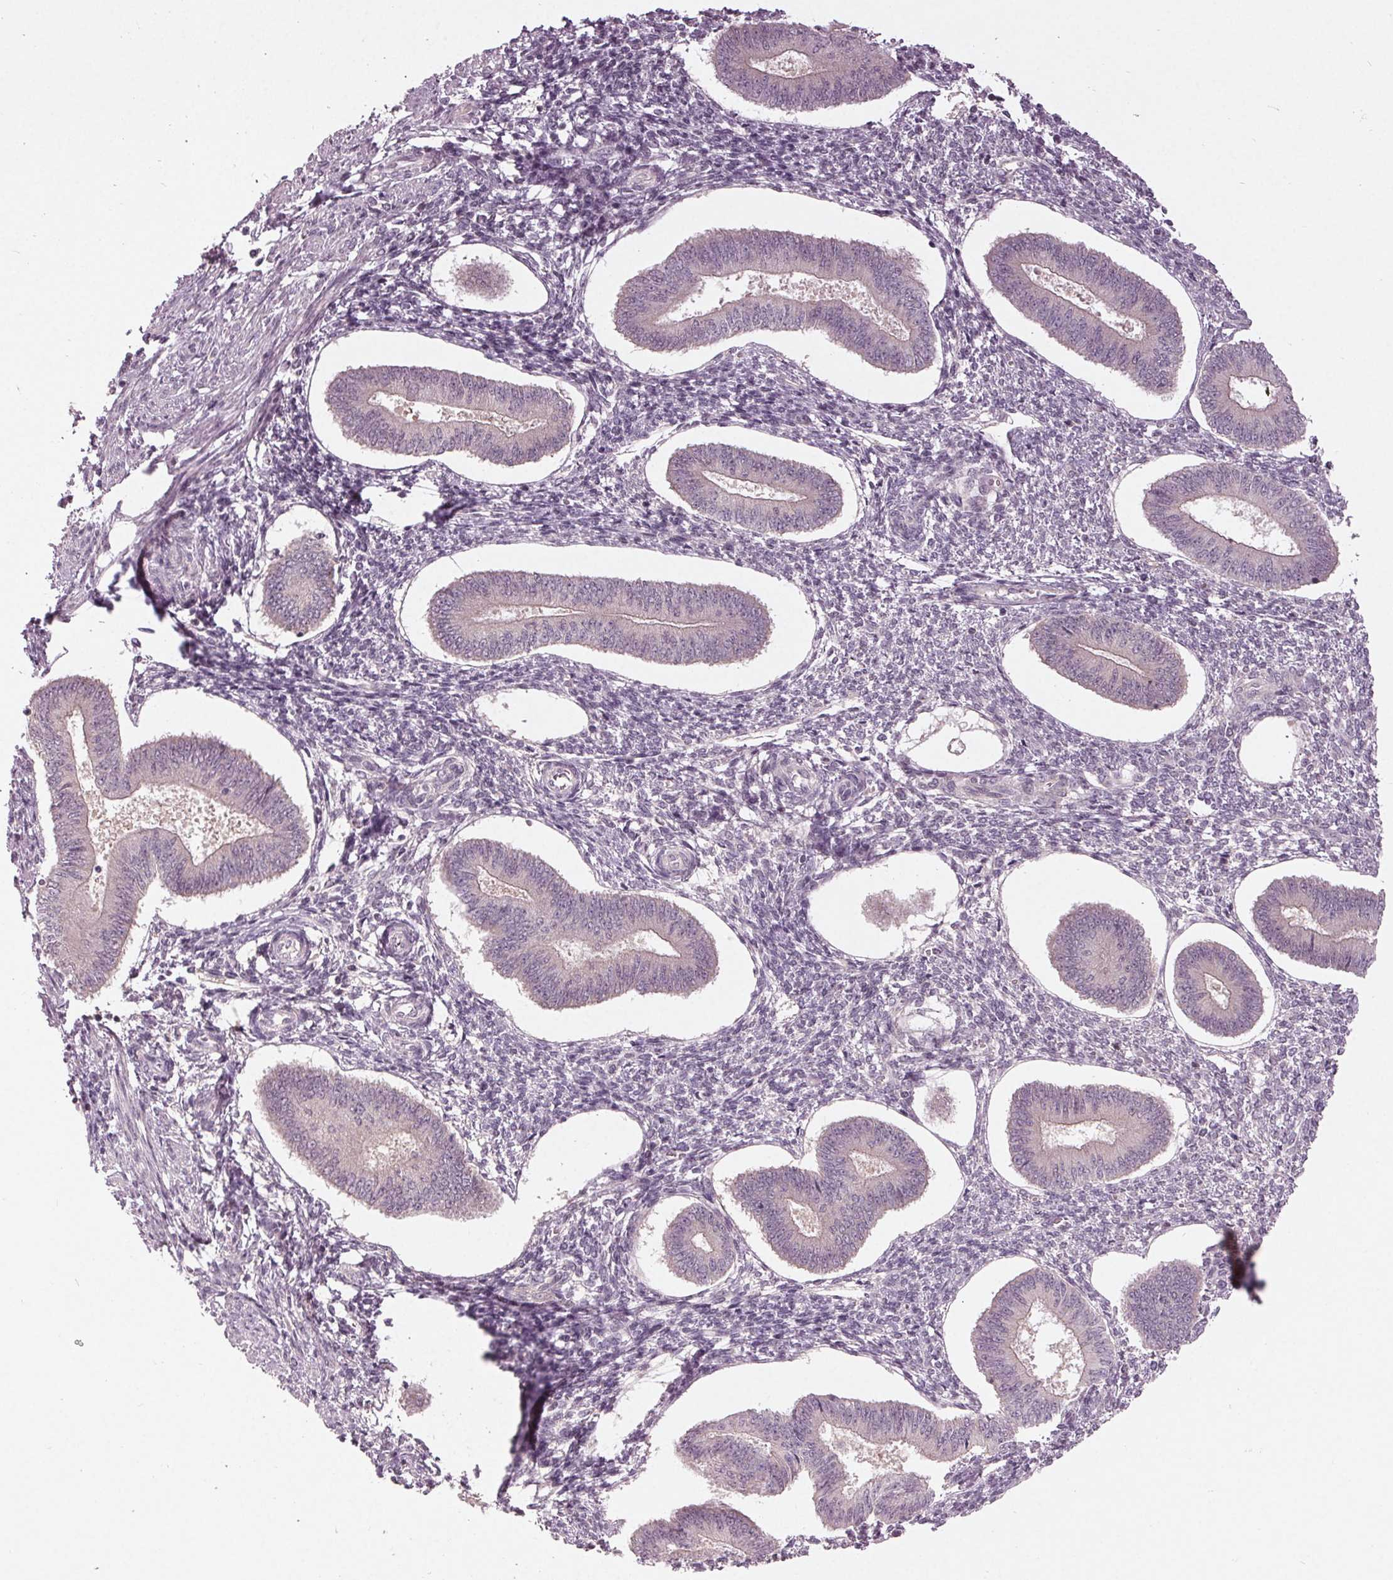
{"staining": {"intensity": "negative", "quantity": "none", "location": "none"}, "tissue": "endometrium", "cell_type": "Cells in endometrial stroma", "image_type": "normal", "snomed": [{"axis": "morphology", "description": "Normal tissue, NOS"}, {"axis": "topography", "description": "Endometrium"}], "caption": "This histopathology image is of normal endometrium stained with IHC to label a protein in brown with the nuclei are counter-stained blue. There is no expression in cells in endometrial stroma.", "gene": "ZNF605", "patient": {"sex": "female", "age": 42}}